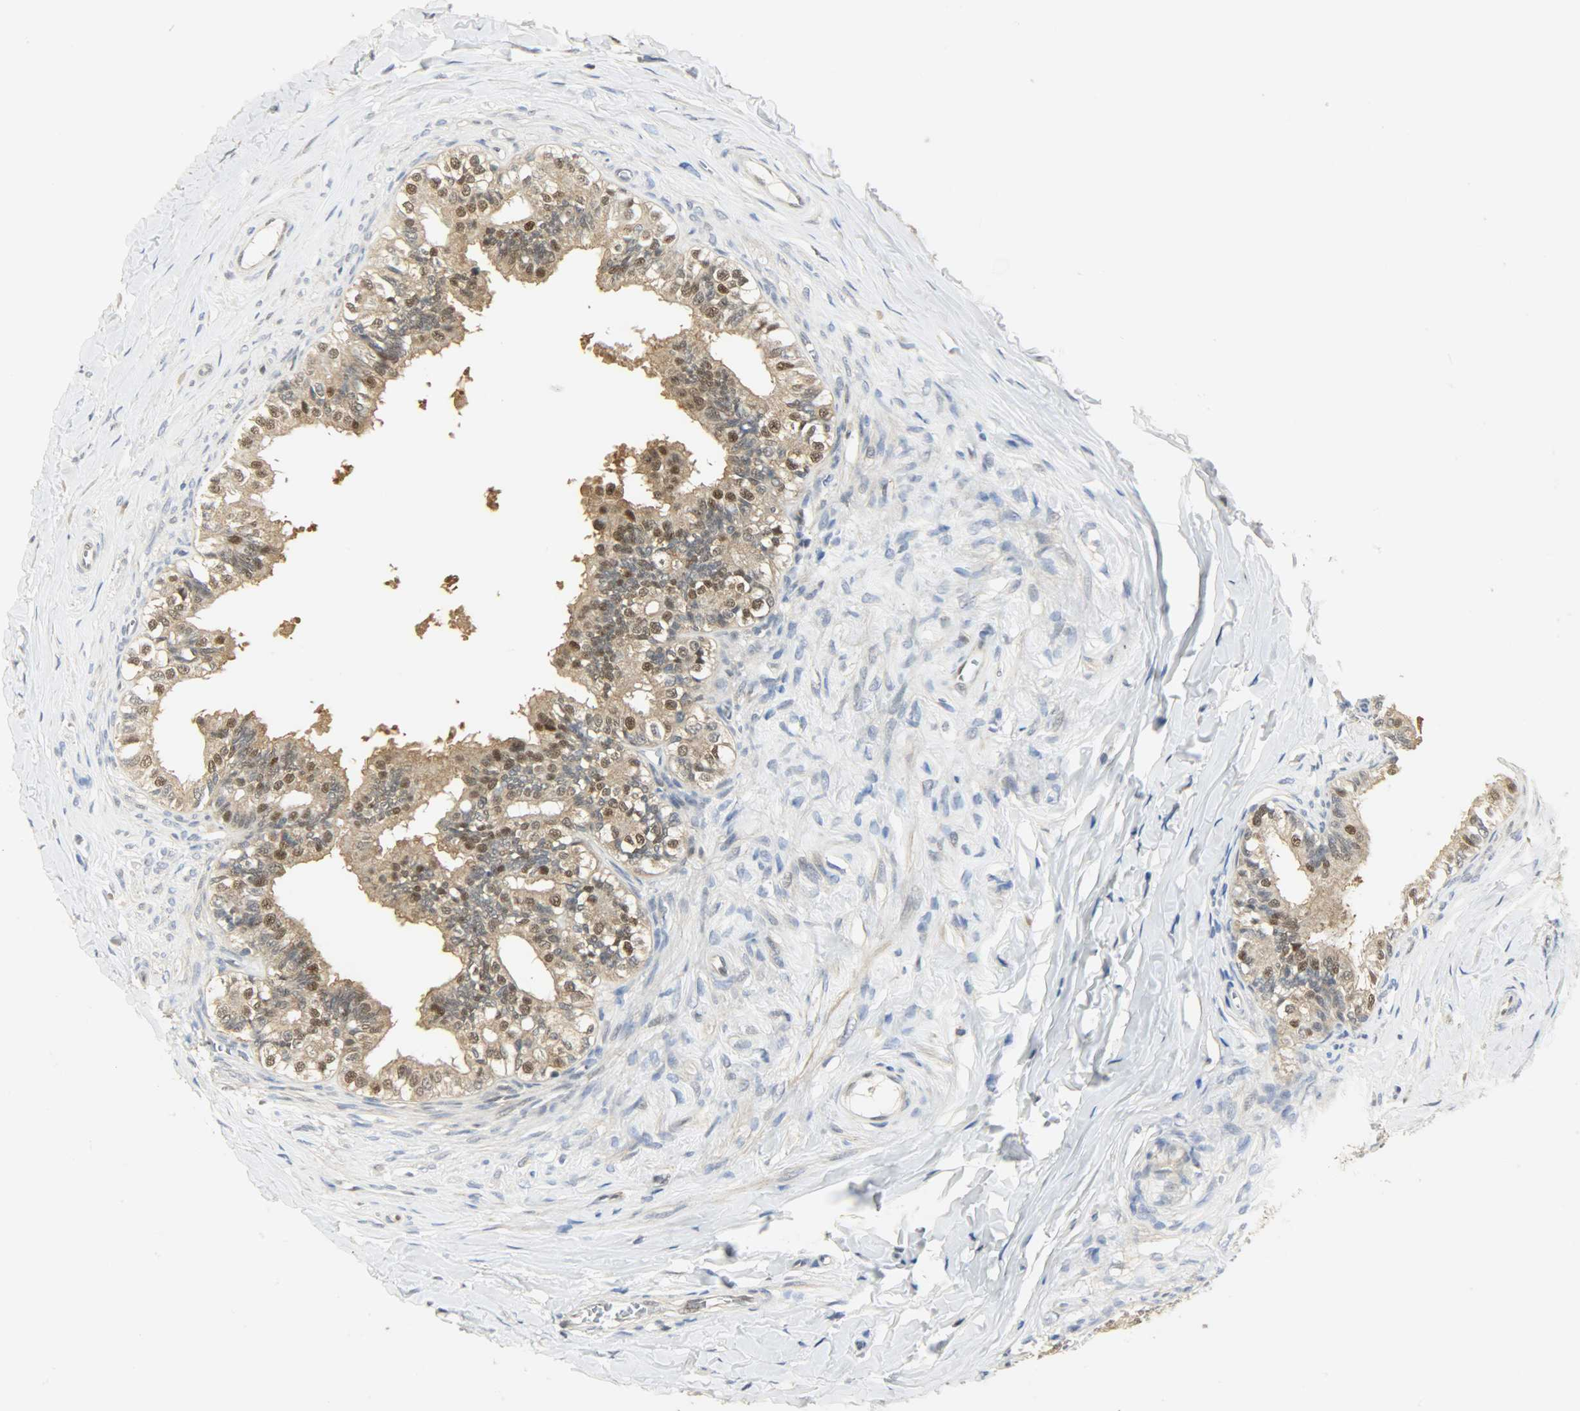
{"staining": {"intensity": "weak", "quantity": "25%-75%", "location": "nuclear"}, "tissue": "epididymis", "cell_type": "Glandular cells", "image_type": "normal", "snomed": [{"axis": "morphology", "description": "Normal tissue, NOS"}, {"axis": "topography", "description": "Soft tissue"}, {"axis": "topography", "description": "Epididymis"}], "caption": "A low amount of weak nuclear staining is appreciated in about 25%-75% of glandular cells in unremarkable epididymis.", "gene": "NPEPL1", "patient": {"sex": "male", "age": 26}}